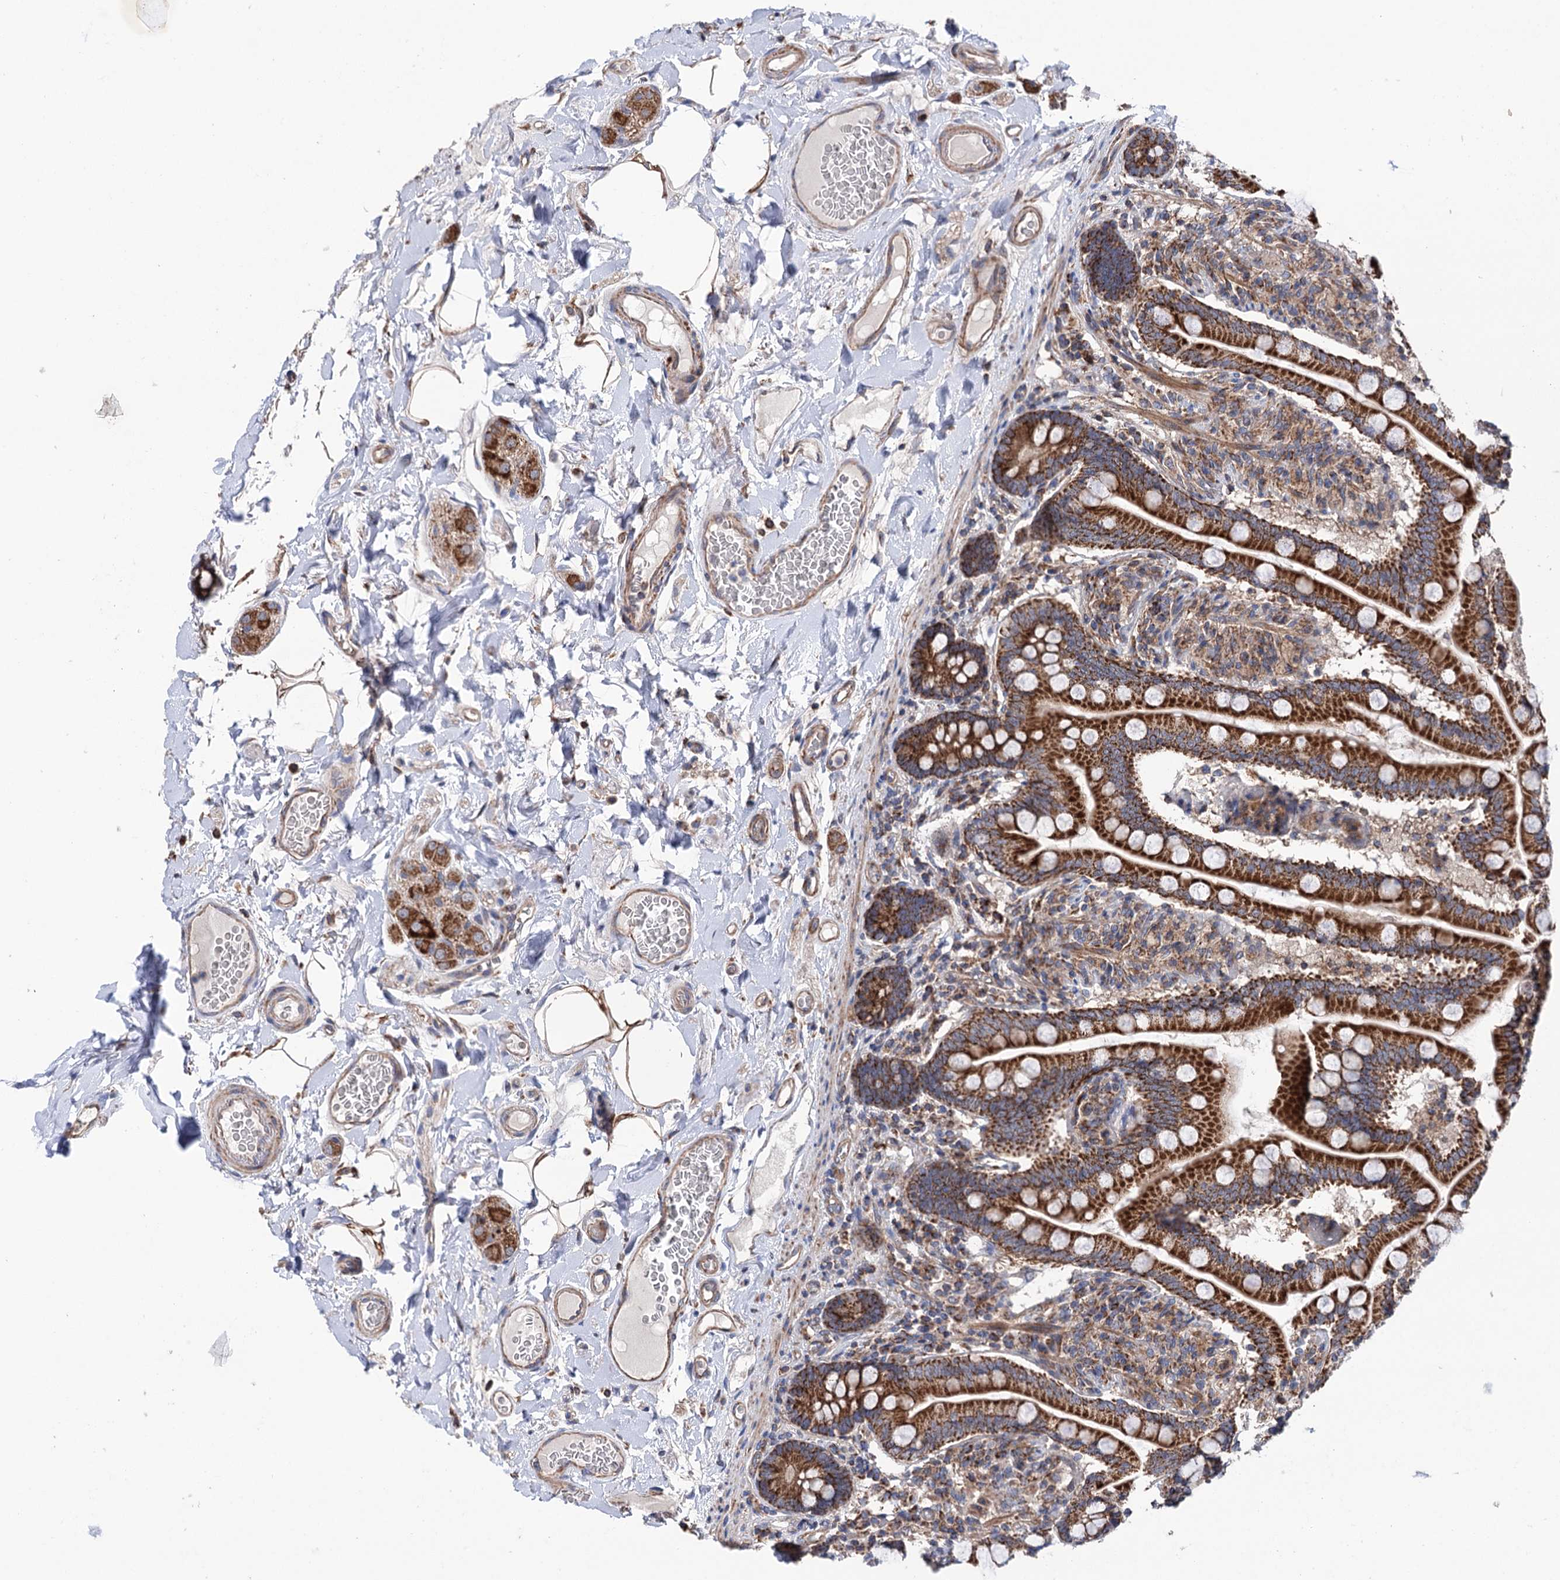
{"staining": {"intensity": "moderate", "quantity": ">75%", "location": "cytoplasmic/membranous"}, "tissue": "small intestine", "cell_type": "Glandular cells", "image_type": "normal", "snomed": [{"axis": "morphology", "description": "Normal tissue, NOS"}, {"axis": "topography", "description": "Small intestine"}], "caption": "Human small intestine stained with a brown dye exhibits moderate cytoplasmic/membranous positive staining in about >75% of glandular cells.", "gene": "SUCLA2", "patient": {"sex": "female", "age": 64}}